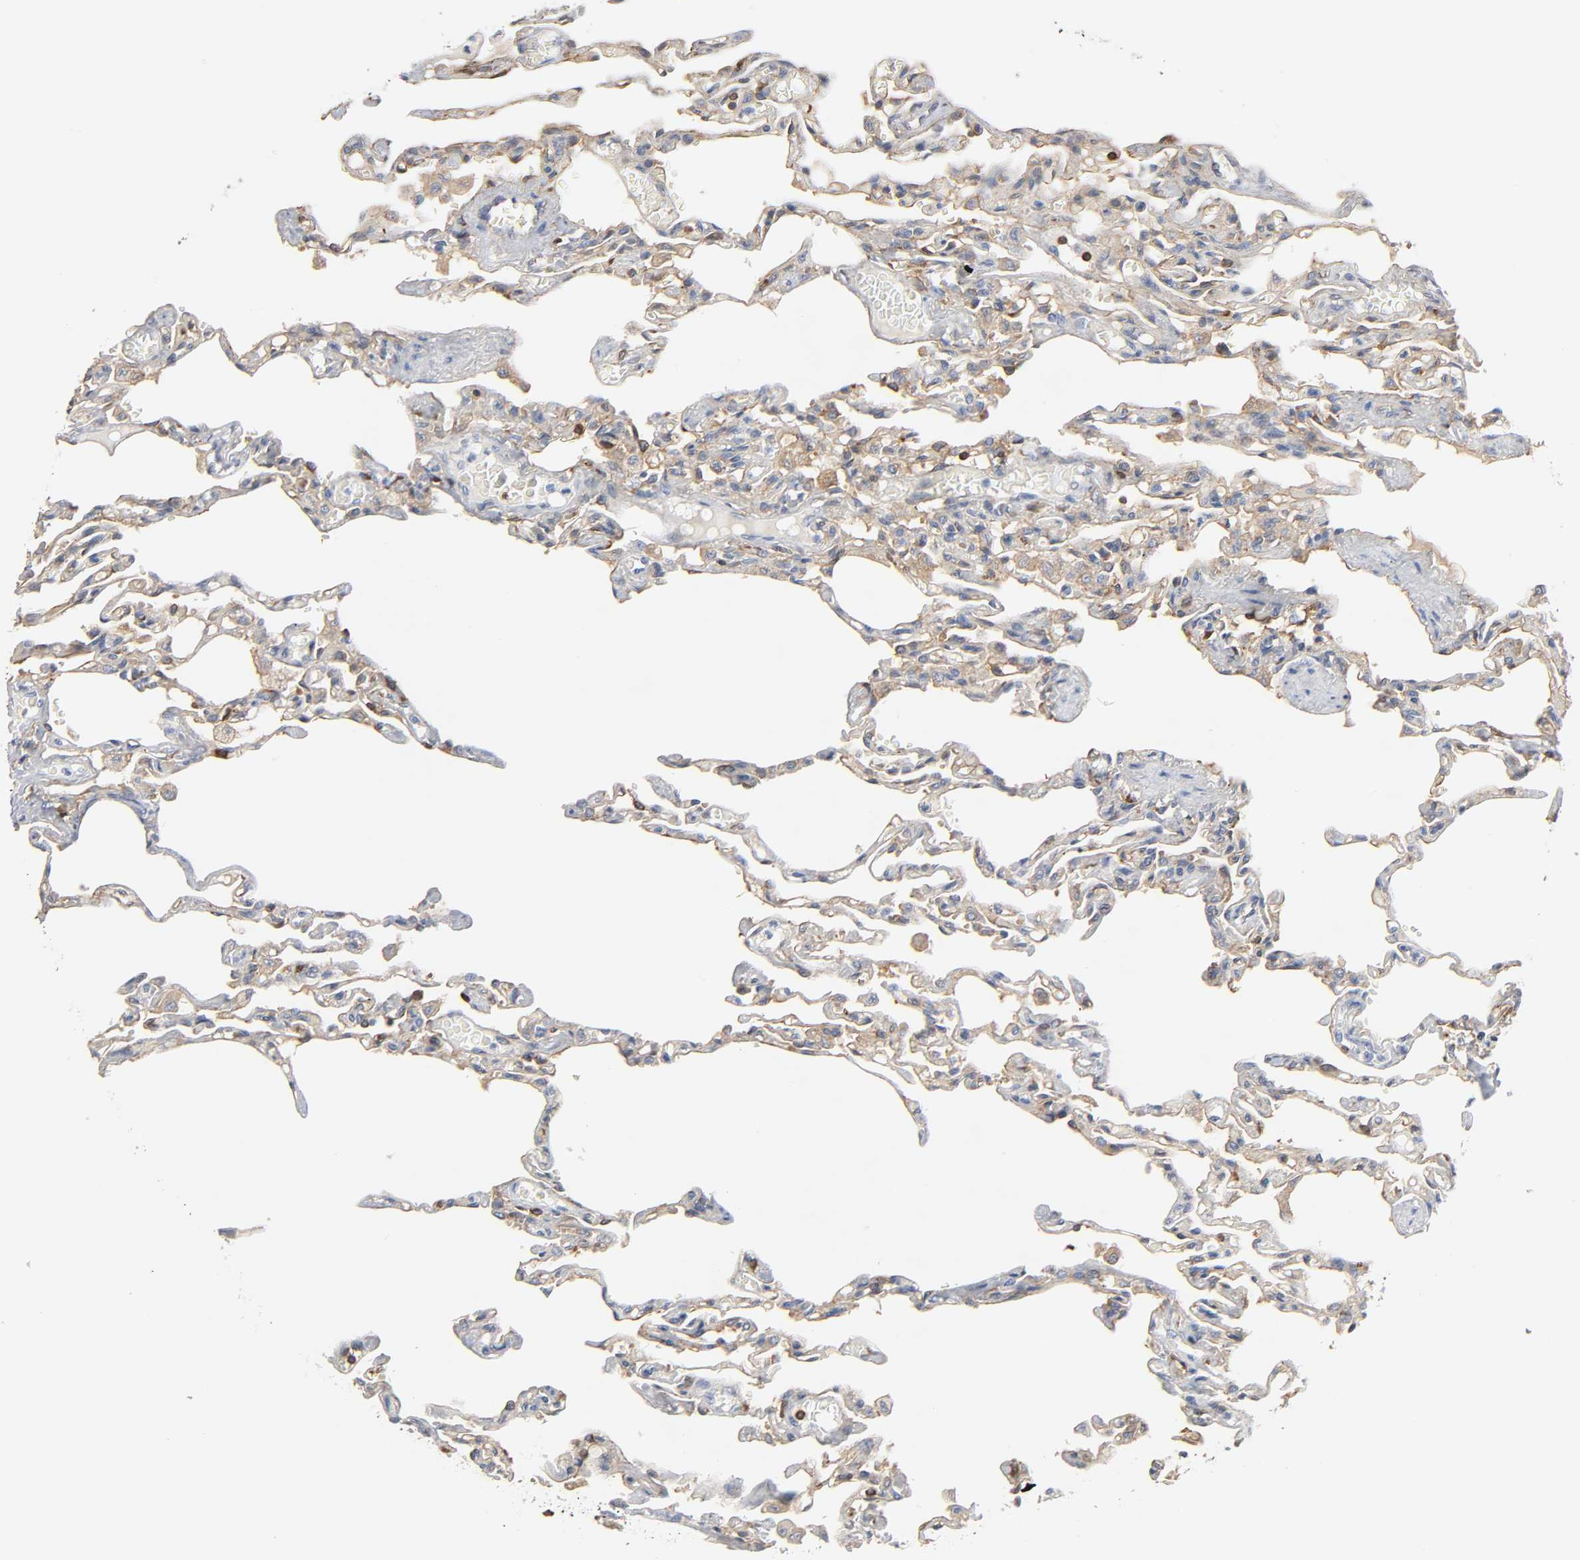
{"staining": {"intensity": "moderate", "quantity": "25%-75%", "location": "cytoplasmic/membranous"}, "tissue": "lung", "cell_type": "Alveolar cells", "image_type": "normal", "snomed": [{"axis": "morphology", "description": "Normal tissue, NOS"}, {"axis": "topography", "description": "Lung"}], "caption": "This image shows immunohistochemistry (IHC) staining of unremarkable lung, with medium moderate cytoplasmic/membranous staining in approximately 25%-75% of alveolar cells.", "gene": "BIN1", "patient": {"sex": "male", "age": 21}}